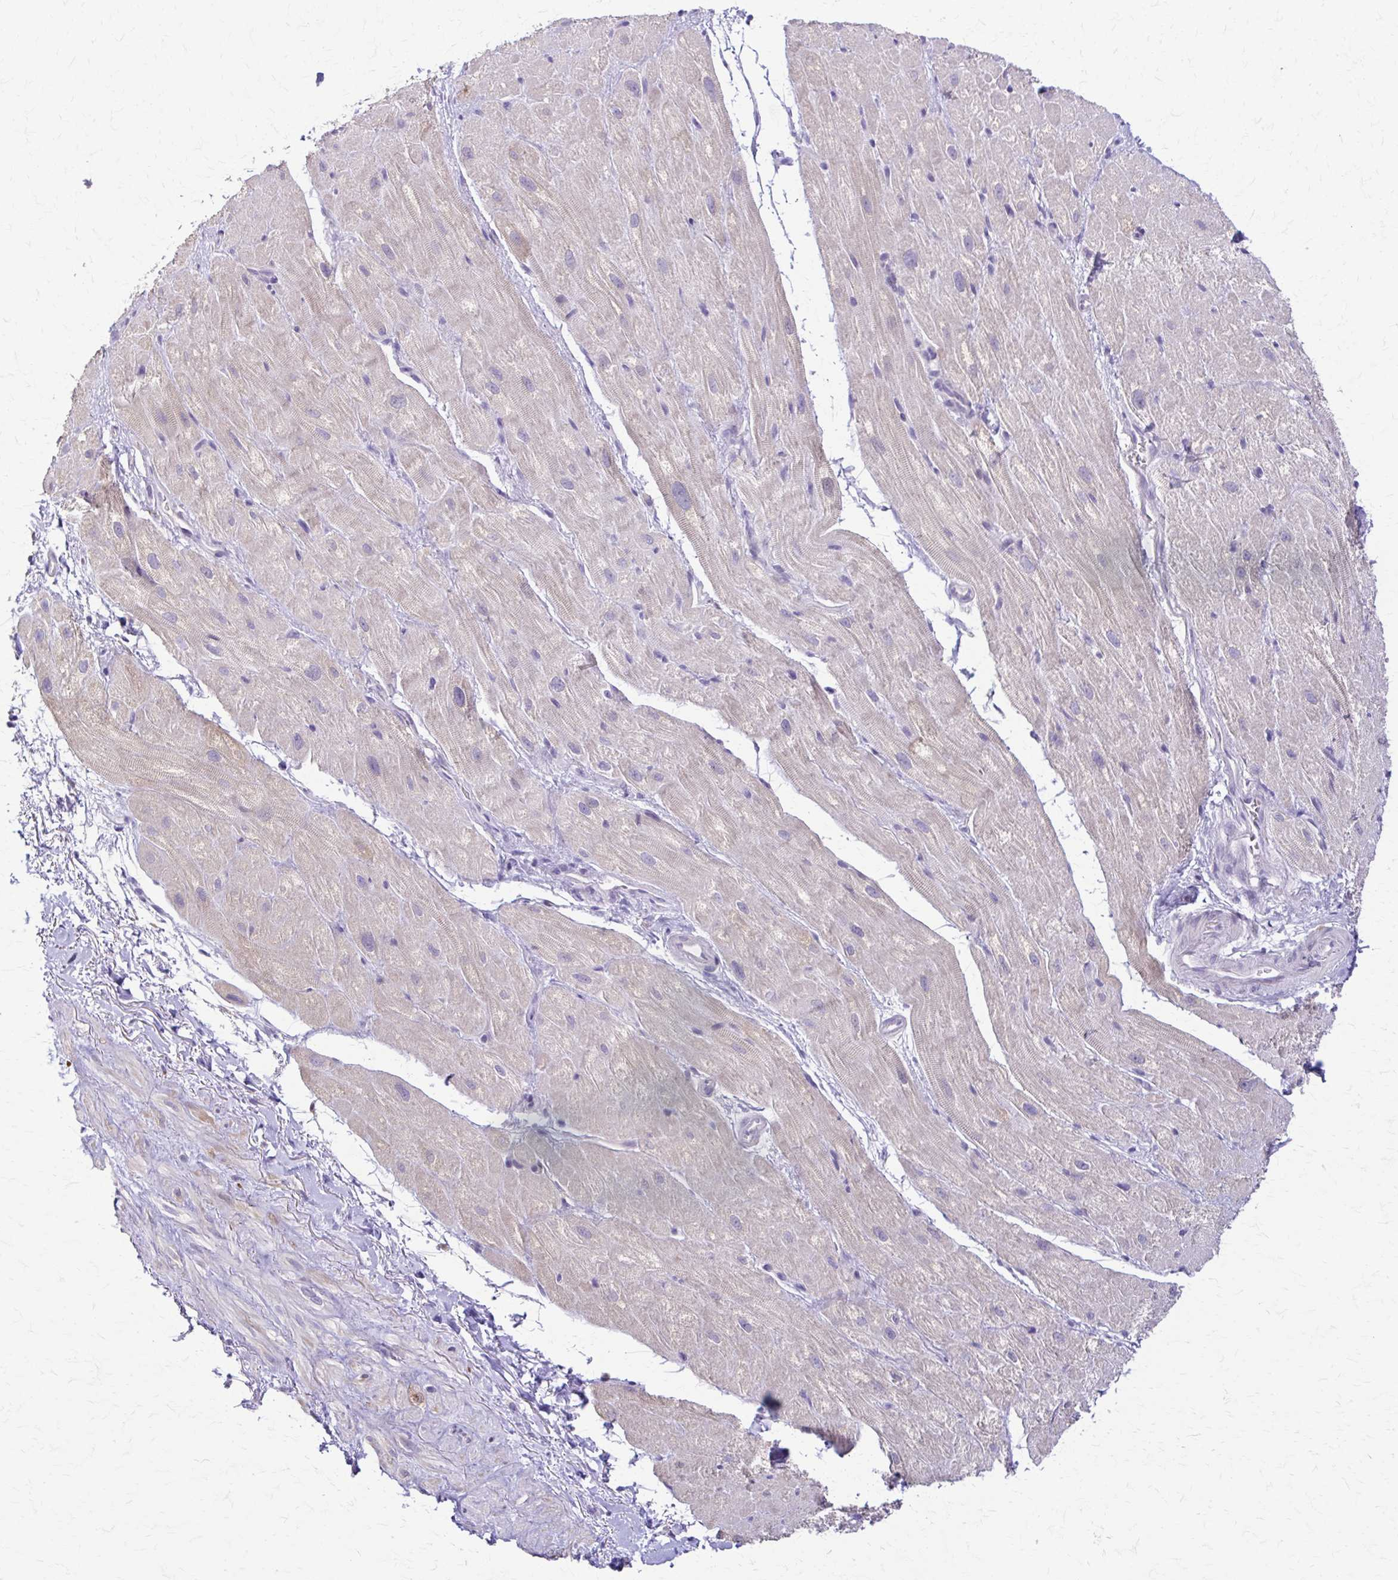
{"staining": {"intensity": "weak", "quantity": "25%-75%", "location": "cytoplasmic/membranous"}, "tissue": "heart muscle", "cell_type": "Cardiomyocytes", "image_type": "normal", "snomed": [{"axis": "morphology", "description": "Normal tissue, NOS"}, {"axis": "topography", "description": "Heart"}], "caption": "About 25%-75% of cardiomyocytes in benign human heart muscle display weak cytoplasmic/membranous protein staining as visualized by brown immunohistochemical staining.", "gene": "PIK3AP1", "patient": {"sex": "male", "age": 62}}